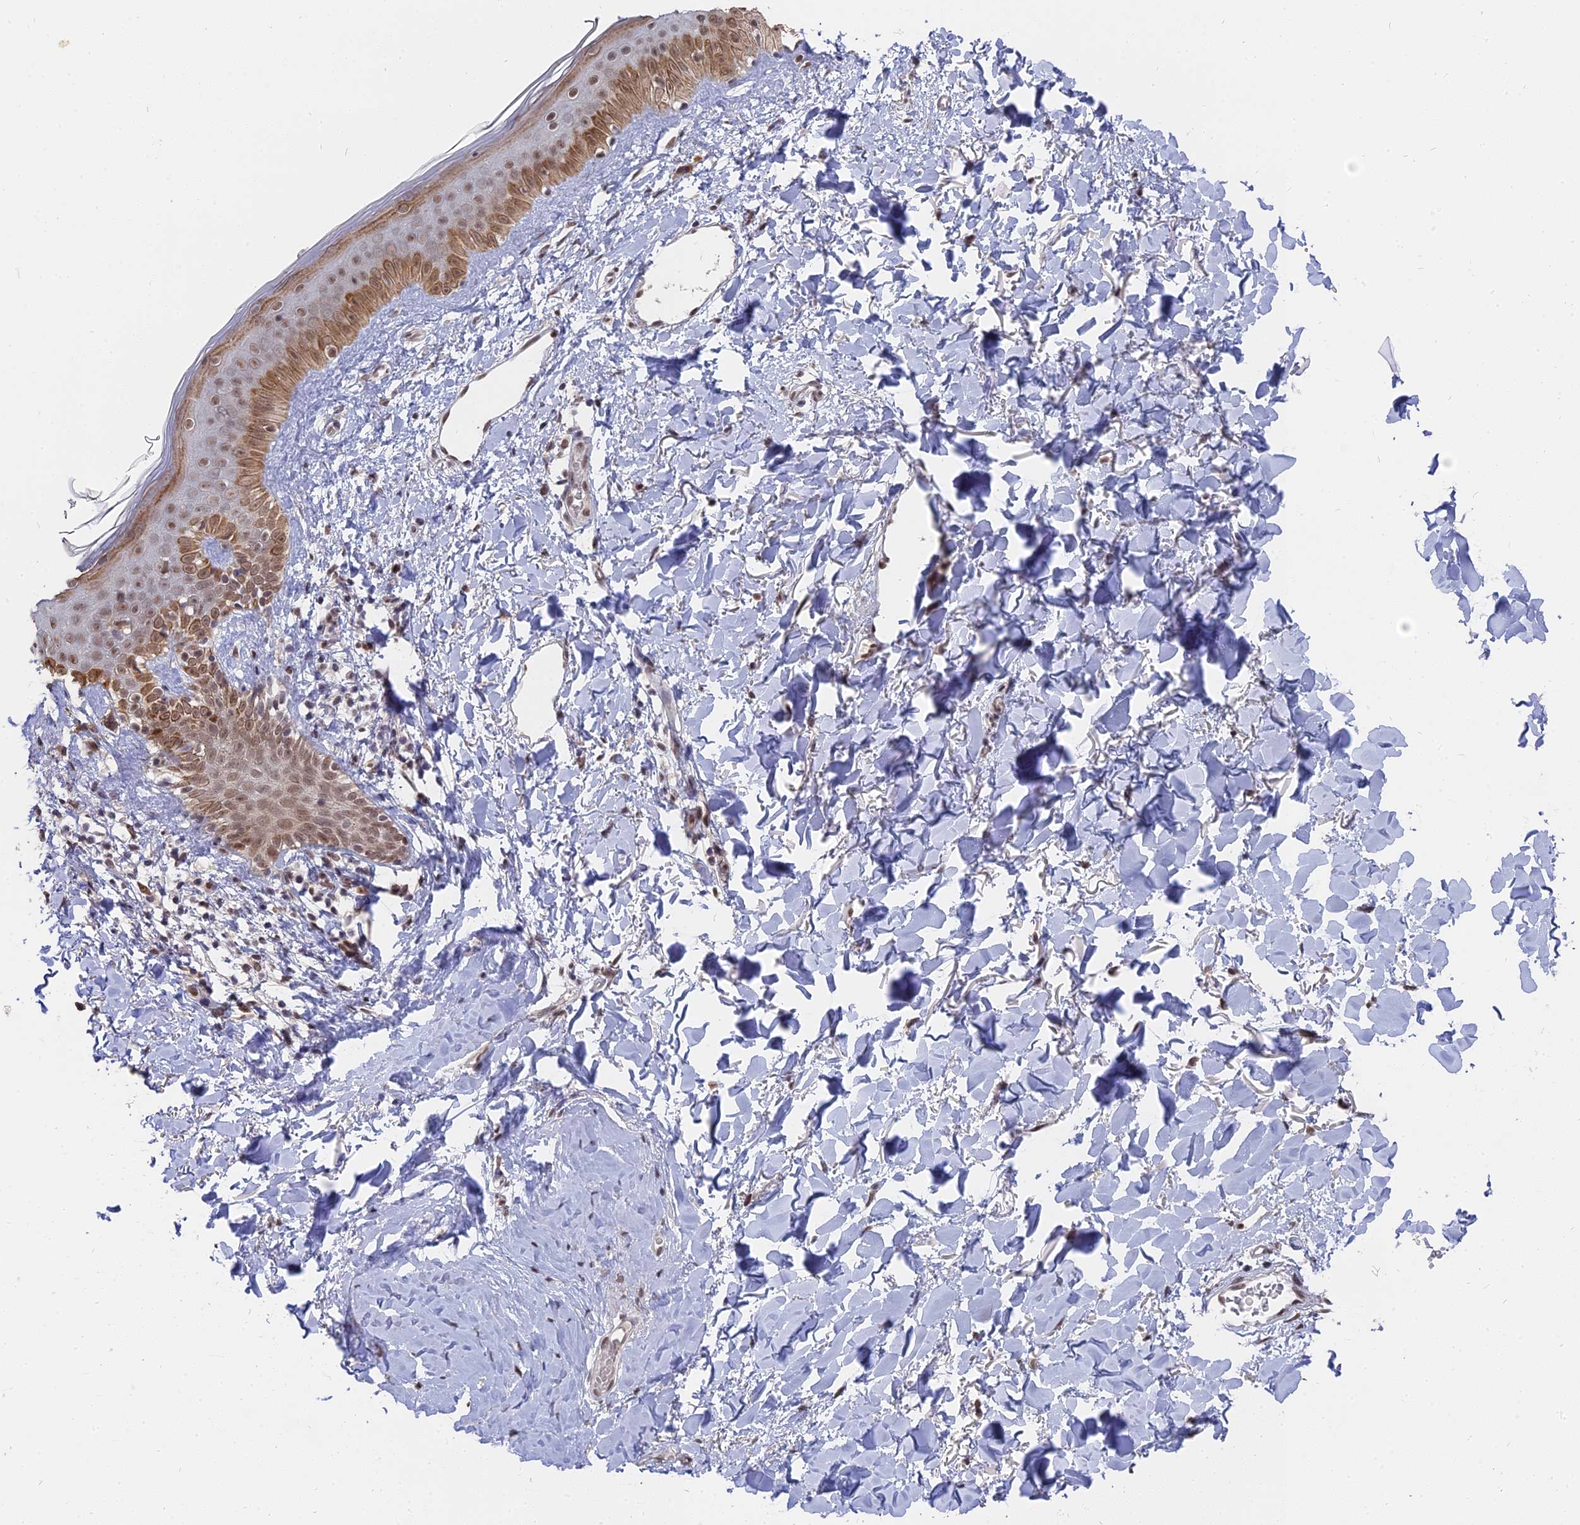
{"staining": {"intensity": "weak", "quantity": "25%-75%", "location": "nuclear"}, "tissue": "skin", "cell_type": "Fibroblasts", "image_type": "normal", "snomed": [{"axis": "morphology", "description": "Normal tissue, NOS"}, {"axis": "topography", "description": "Skin"}], "caption": "Immunohistochemical staining of unremarkable skin displays low levels of weak nuclear expression in approximately 25%-75% of fibroblasts.", "gene": "NR1H3", "patient": {"sex": "female", "age": 58}}